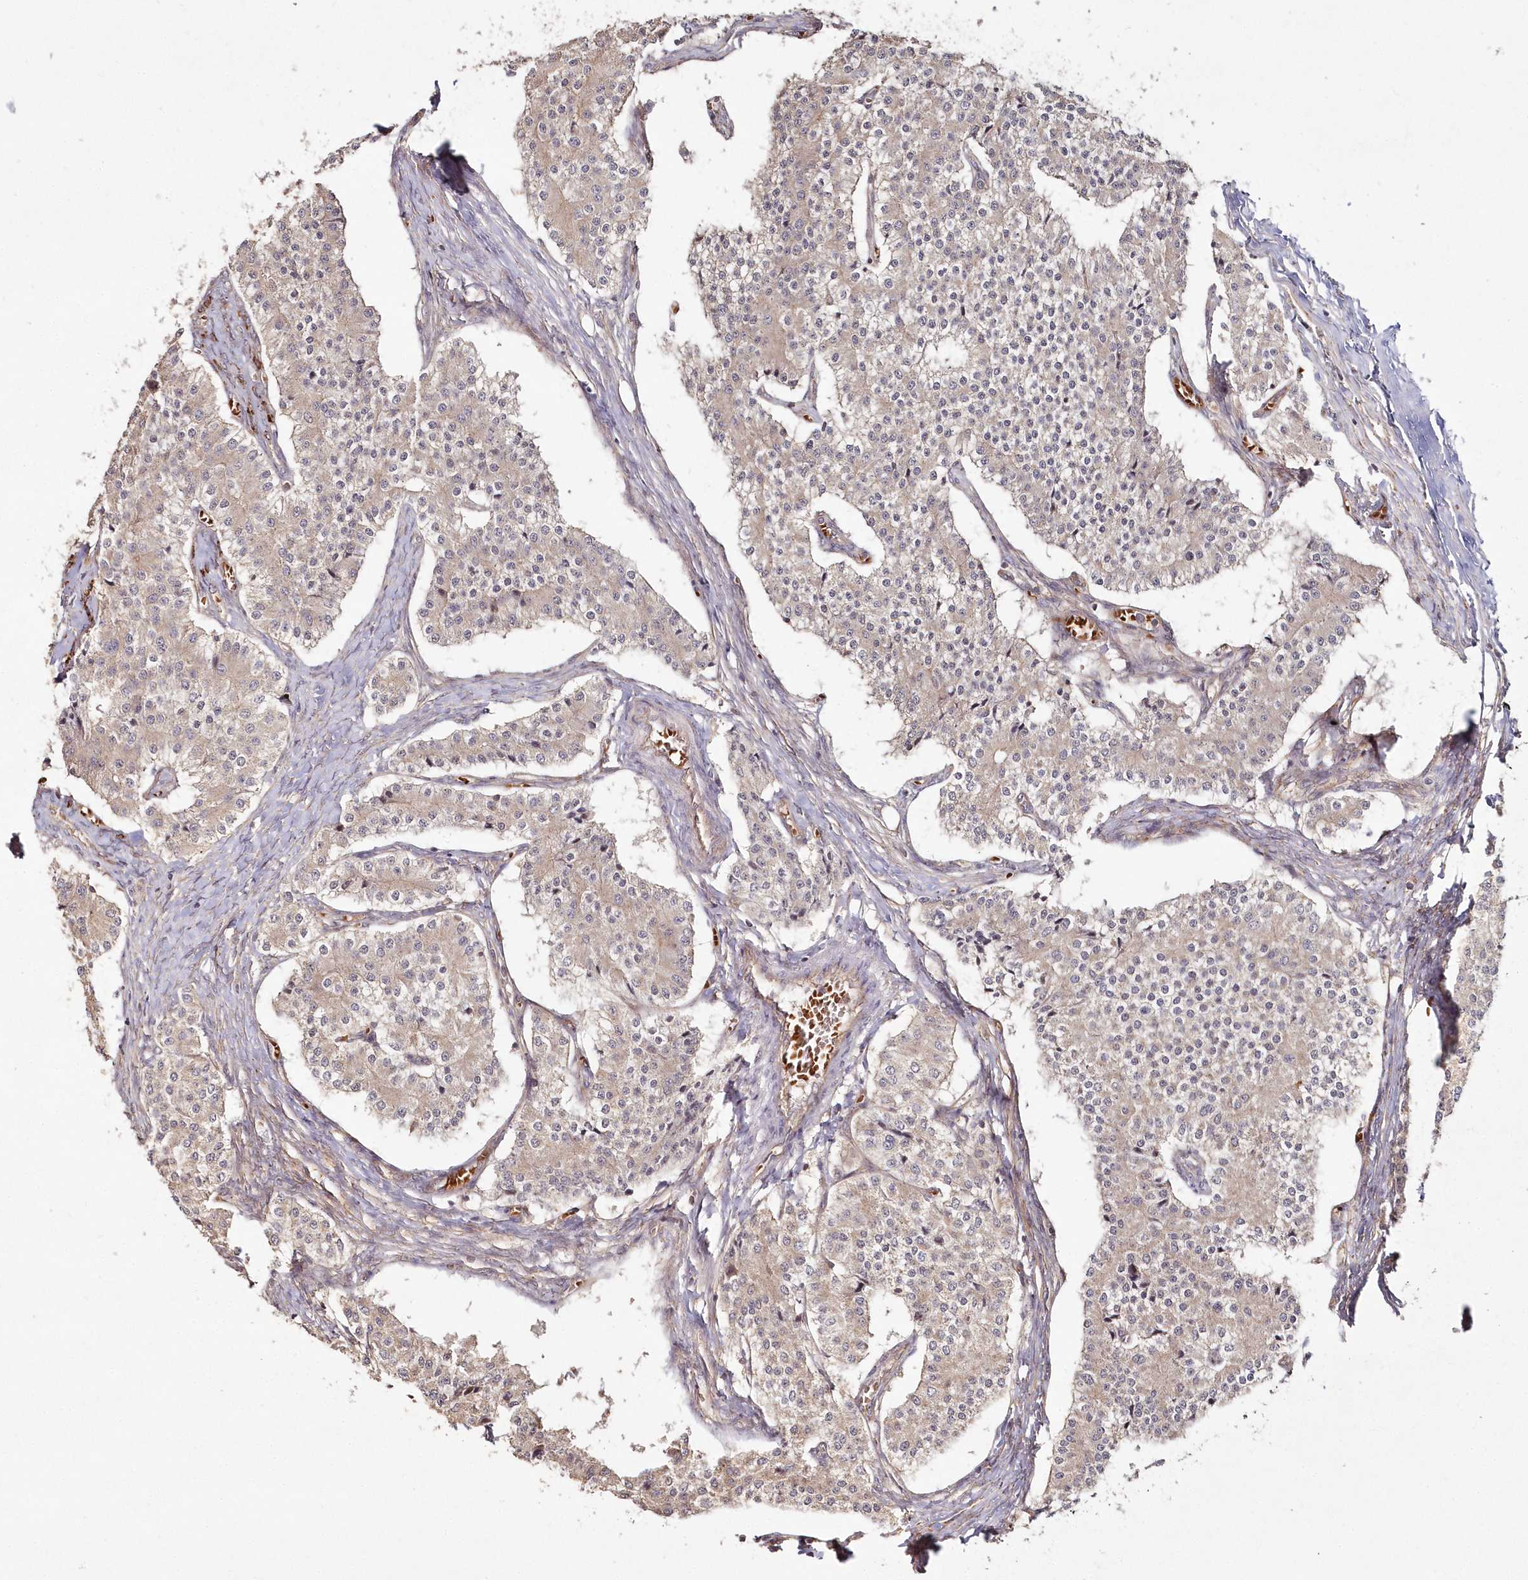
{"staining": {"intensity": "weak", "quantity": ">75%", "location": "cytoplasmic/membranous"}, "tissue": "carcinoid", "cell_type": "Tumor cells", "image_type": "cancer", "snomed": [{"axis": "morphology", "description": "Carcinoid, malignant, NOS"}, {"axis": "topography", "description": "Colon"}], "caption": "Brown immunohistochemical staining in human carcinoid reveals weak cytoplasmic/membranous positivity in approximately >75% of tumor cells. (DAB (3,3'-diaminobenzidine) IHC with brightfield microscopy, high magnification).", "gene": "HYCC2", "patient": {"sex": "female", "age": 52}}